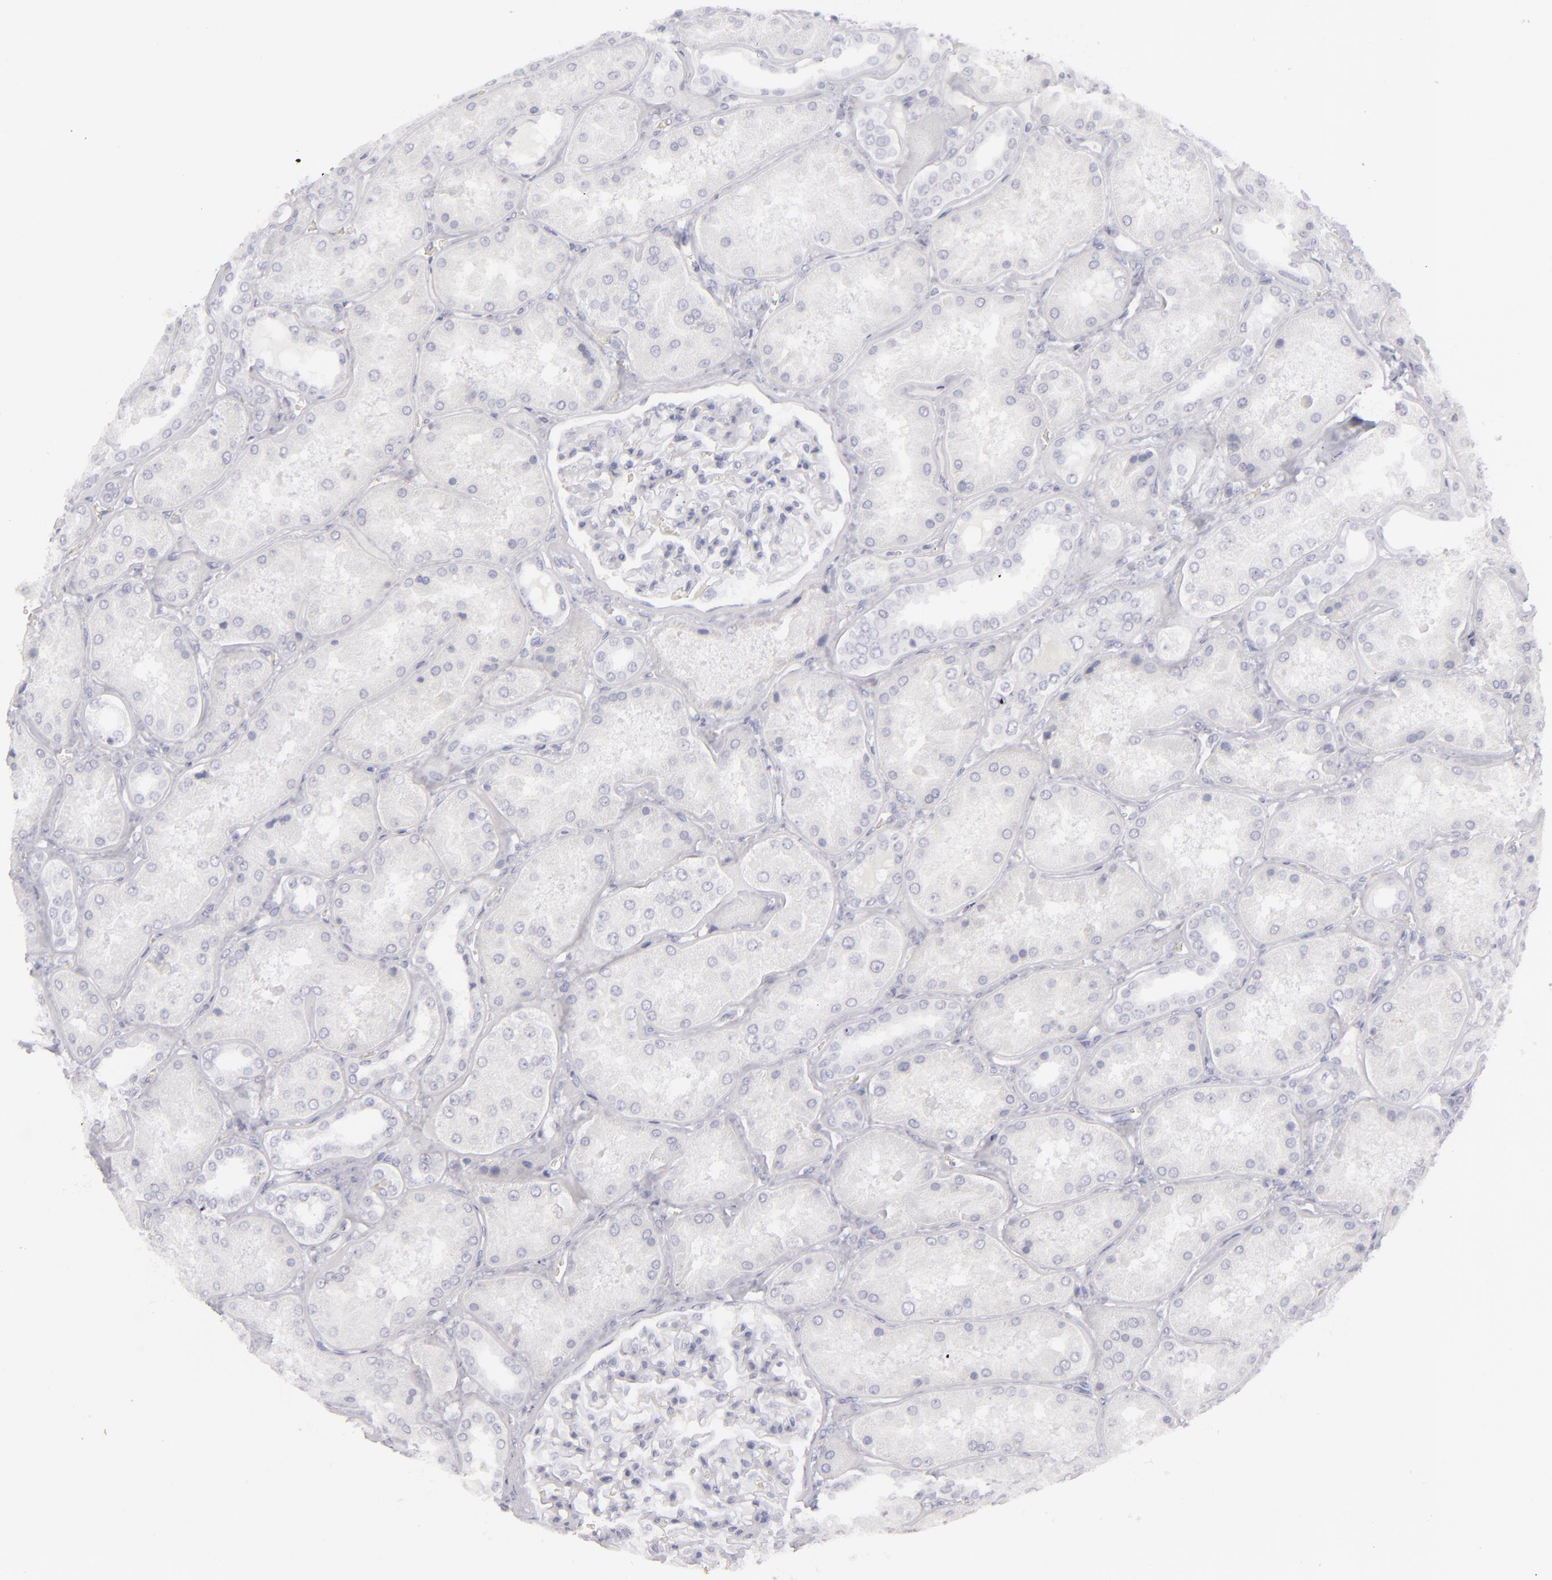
{"staining": {"intensity": "negative", "quantity": "none", "location": "none"}, "tissue": "kidney", "cell_type": "Cells in glomeruli", "image_type": "normal", "snomed": [{"axis": "morphology", "description": "Normal tissue, NOS"}, {"axis": "topography", "description": "Kidney"}], "caption": "High magnification brightfield microscopy of normal kidney stained with DAB (brown) and counterstained with hematoxylin (blue): cells in glomeruli show no significant positivity. Brightfield microscopy of immunohistochemistry stained with DAB (brown) and hematoxylin (blue), captured at high magnification.", "gene": "FLG", "patient": {"sex": "female", "age": 56}}